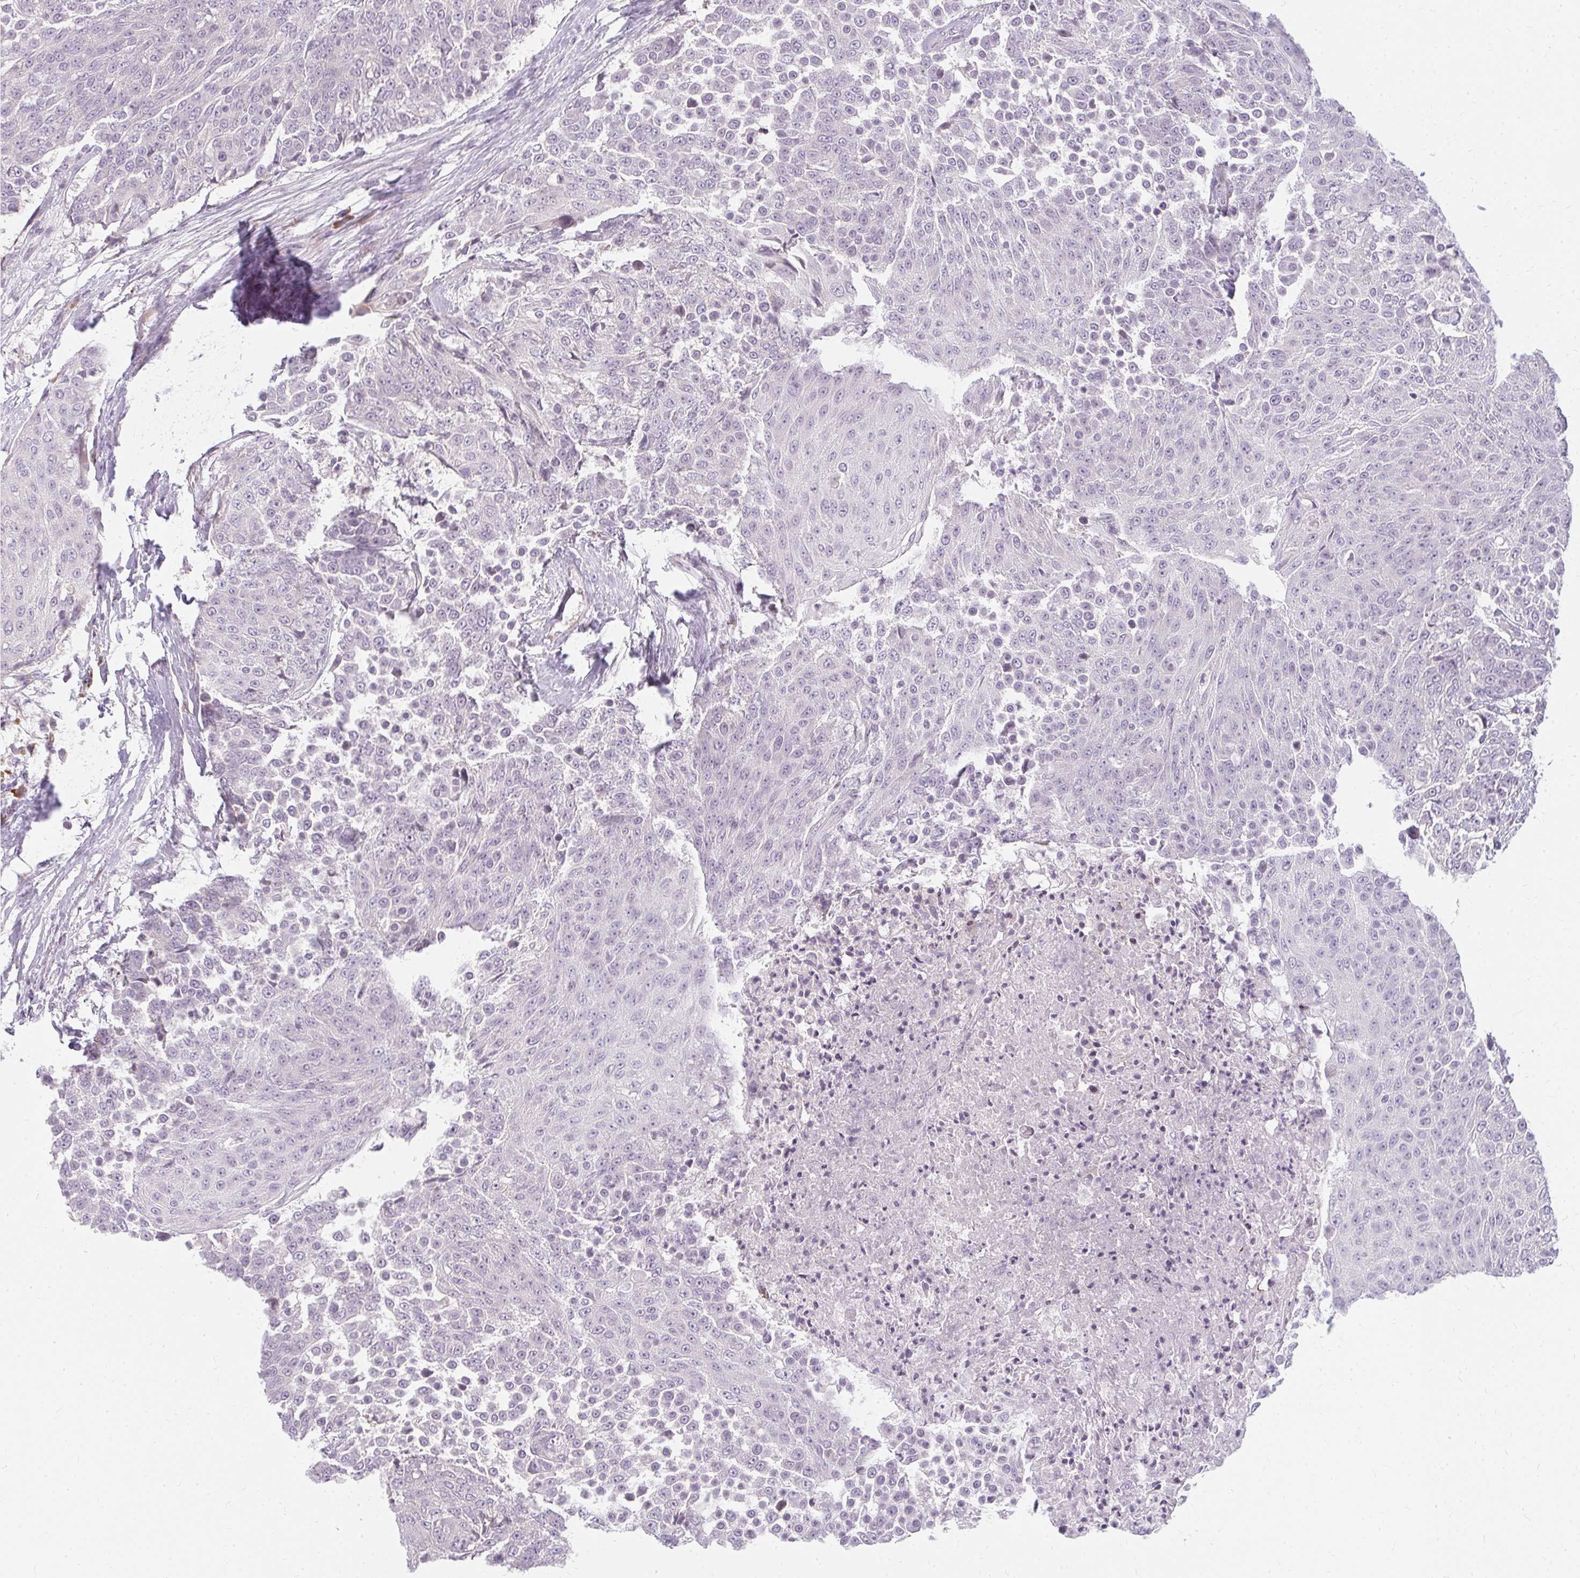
{"staining": {"intensity": "negative", "quantity": "none", "location": "none"}, "tissue": "urothelial cancer", "cell_type": "Tumor cells", "image_type": "cancer", "snomed": [{"axis": "morphology", "description": "Urothelial carcinoma, High grade"}, {"axis": "topography", "description": "Urinary bladder"}], "caption": "Immunohistochemistry photomicrograph of urothelial cancer stained for a protein (brown), which displays no staining in tumor cells.", "gene": "ZFYVE26", "patient": {"sex": "female", "age": 63}}